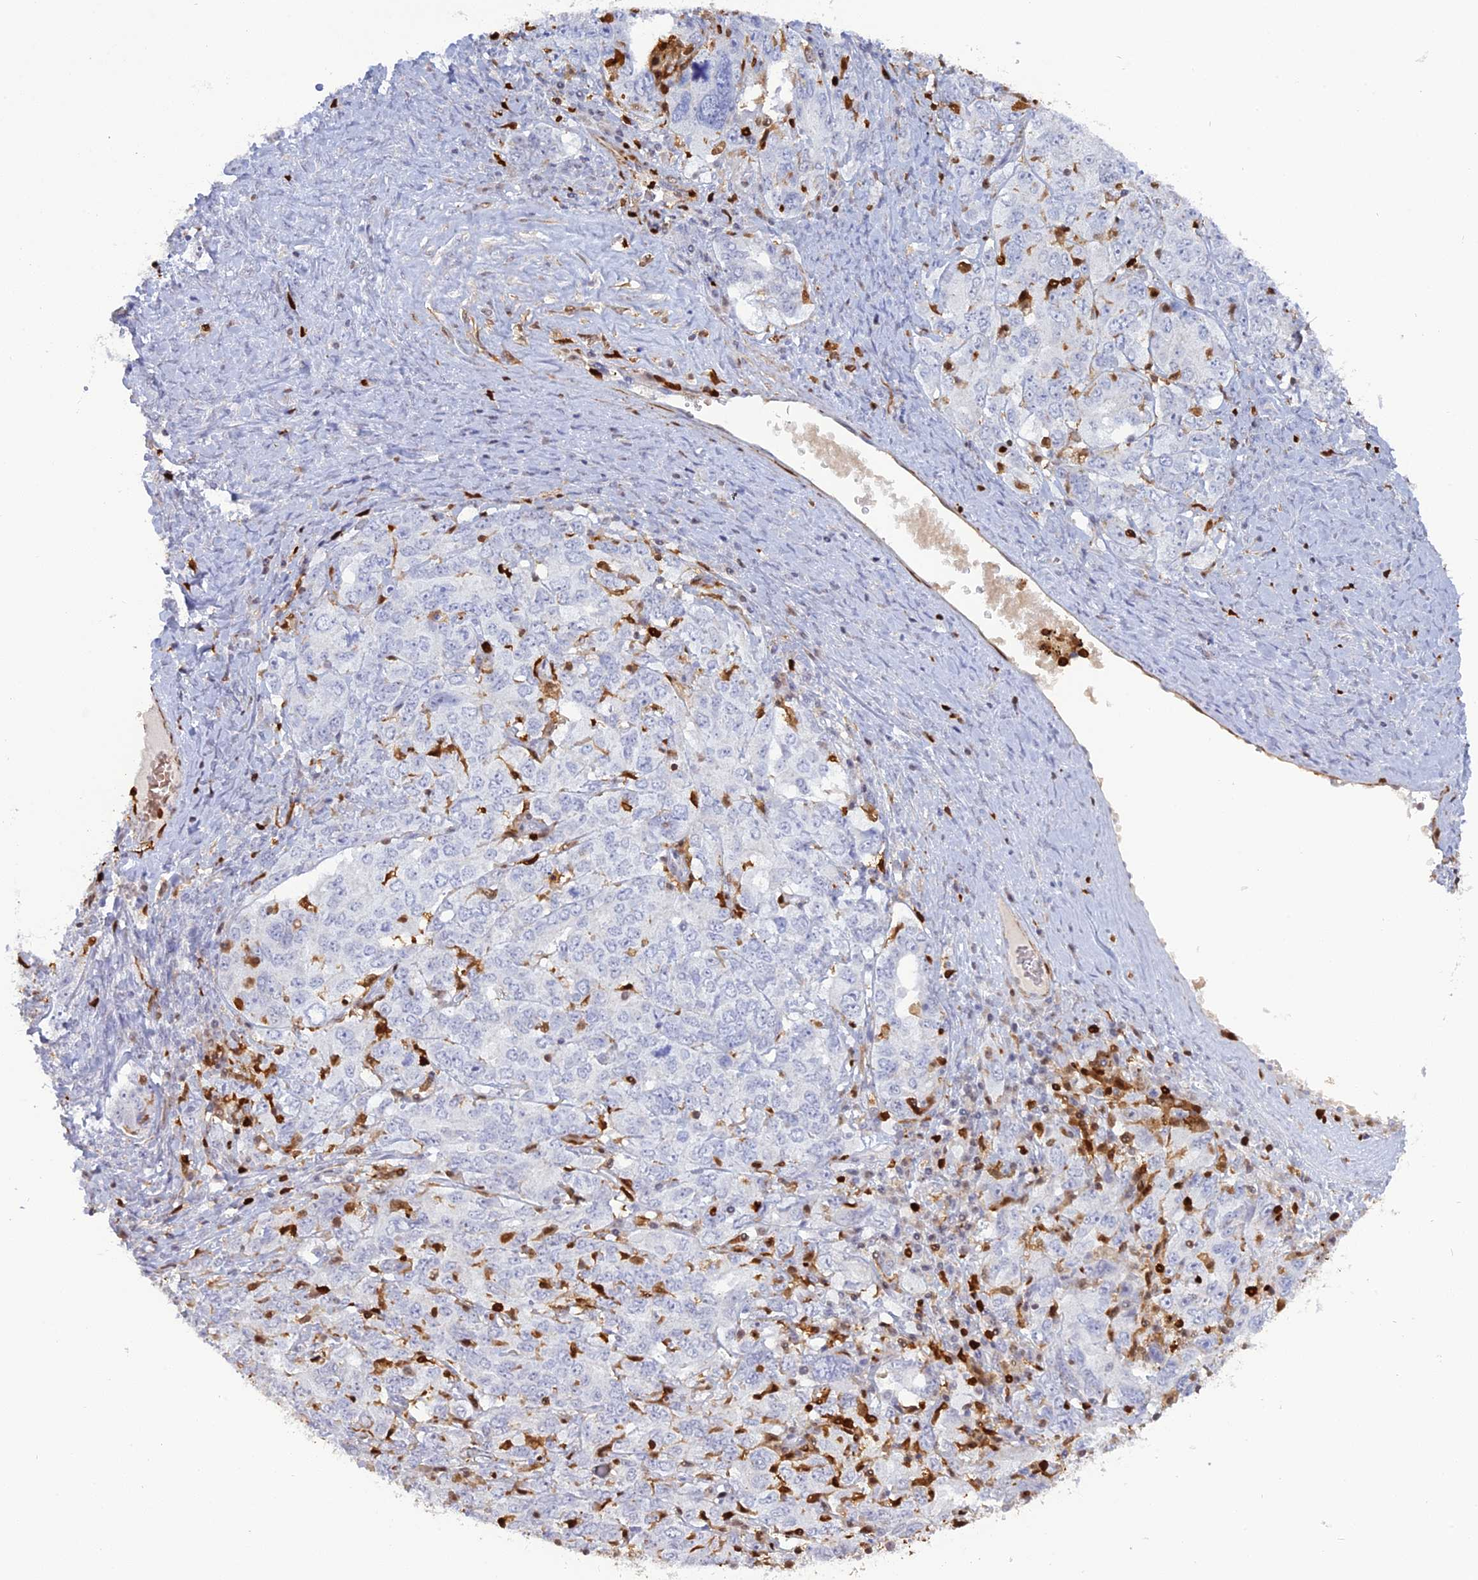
{"staining": {"intensity": "negative", "quantity": "none", "location": "none"}, "tissue": "ovarian cancer", "cell_type": "Tumor cells", "image_type": "cancer", "snomed": [{"axis": "morphology", "description": "Carcinoma, endometroid"}, {"axis": "topography", "description": "Ovary"}], "caption": "This micrograph is of ovarian endometroid carcinoma stained with IHC to label a protein in brown with the nuclei are counter-stained blue. There is no staining in tumor cells. (Stains: DAB (3,3'-diaminobenzidine) IHC with hematoxylin counter stain, Microscopy: brightfield microscopy at high magnification).", "gene": "PGBD4", "patient": {"sex": "female", "age": 62}}